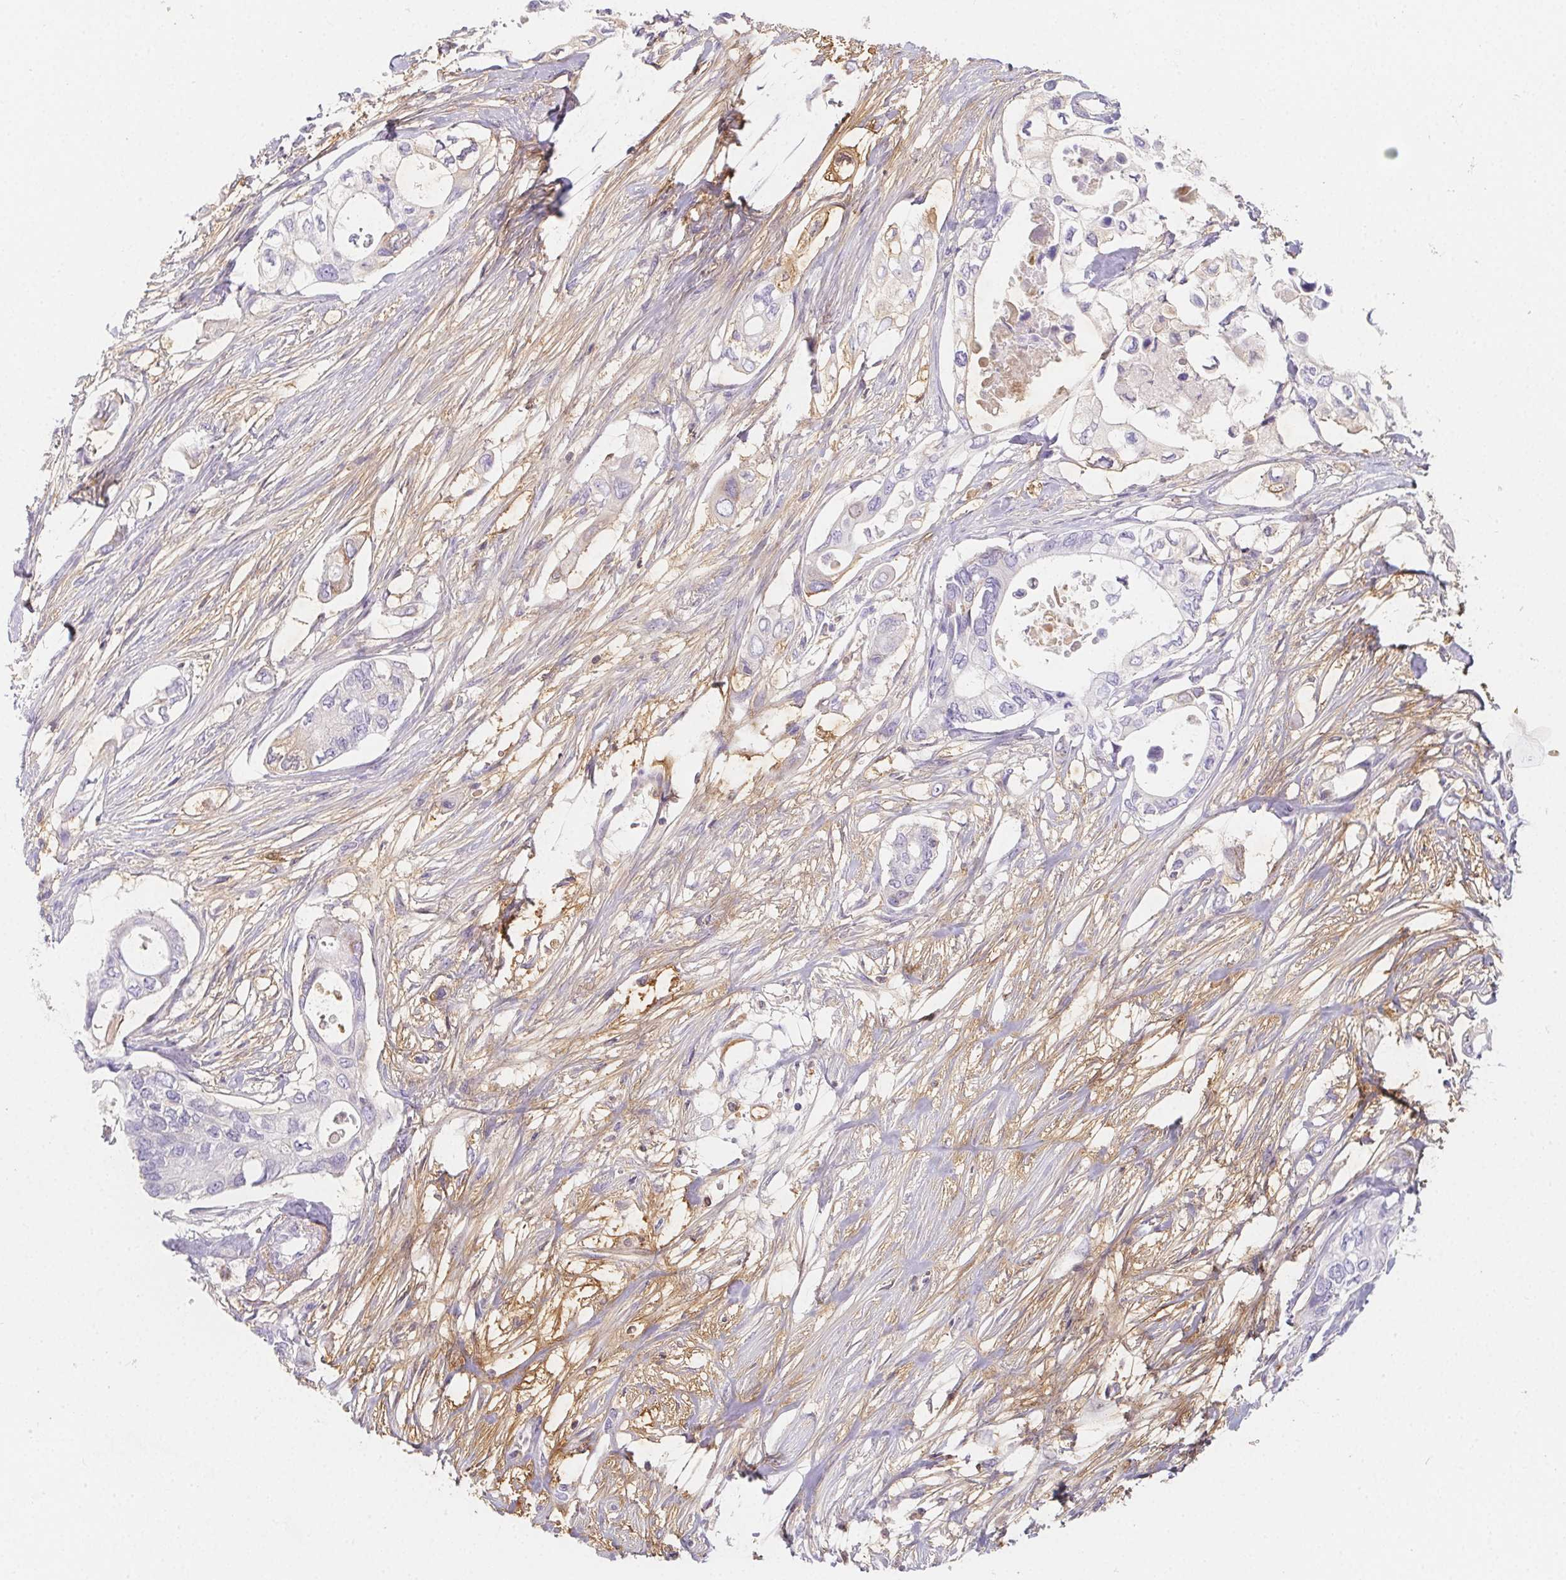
{"staining": {"intensity": "negative", "quantity": "none", "location": "none"}, "tissue": "pancreatic cancer", "cell_type": "Tumor cells", "image_type": "cancer", "snomed": [{"axis": "morphology", "description": "Adenocarcinoma, NOS"}, {"axis": "topography", "description": "Pancreas"}], "caption": "Pancreatic cancer (adenocarcinoma) was stained to show a protein in brown. There is no significant expression in tumor cells. (Brightfield microscopy of DAB (3,3'-diaminobenzidine) immunohistochemistry (IHC) at high magnification).", "gene": "ITIH2", "patient": {"sex": "female", "age": 63}}